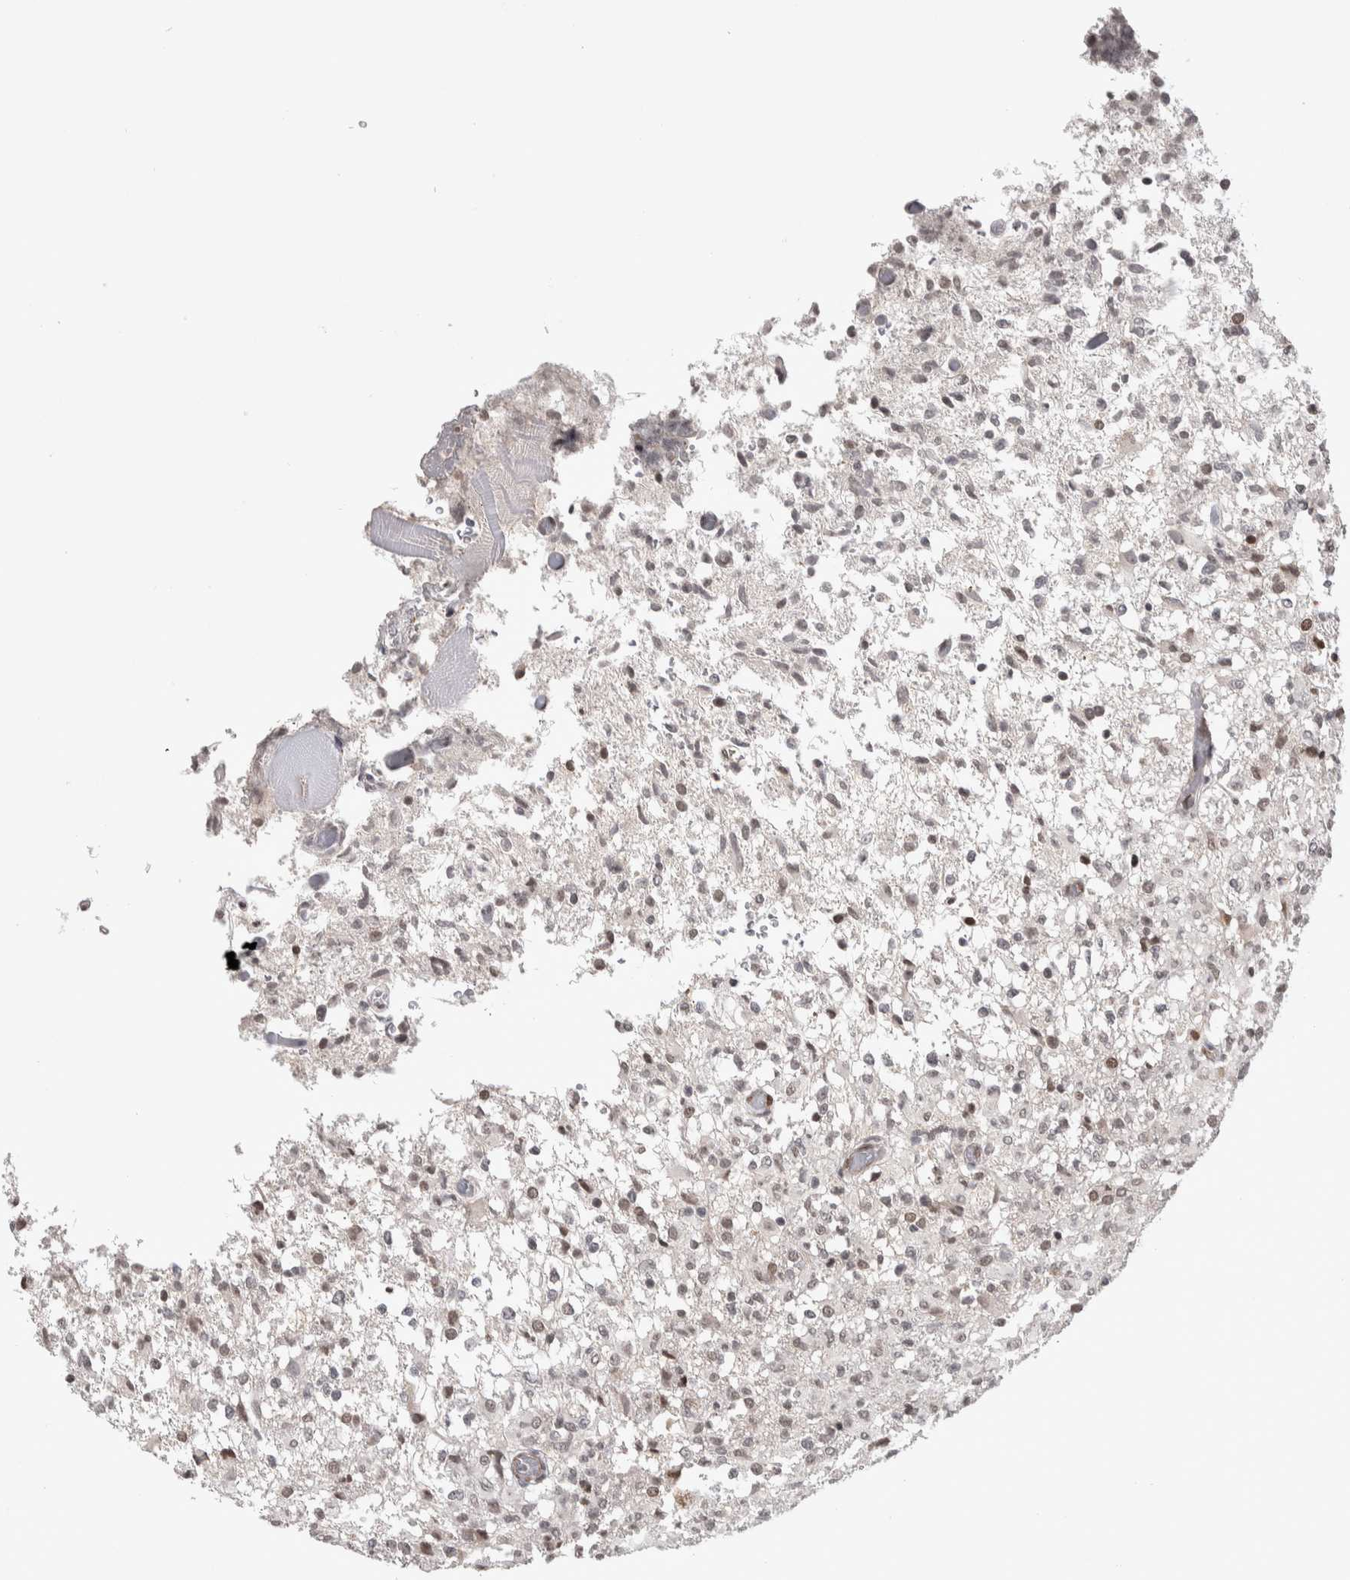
{"staining": {"intensity": "weak", "quantity": ">75%", "location": "nuclear"}, "tissue": "glioma", "cell_type": "Tumor cells", "image_type": "cancer", "snomed": [{"axis": "morphology", "description": "Glioma, malignant, High grade"}, {"axis": "topography", "description": "Brain"}], "caption": "A brown stain highlights weak nuclear expression of a protein in high-grade glioma (malignant) tumor cells.", "gene": "ZSCAN21", "patient": {"sex": "female", "age": 57}}